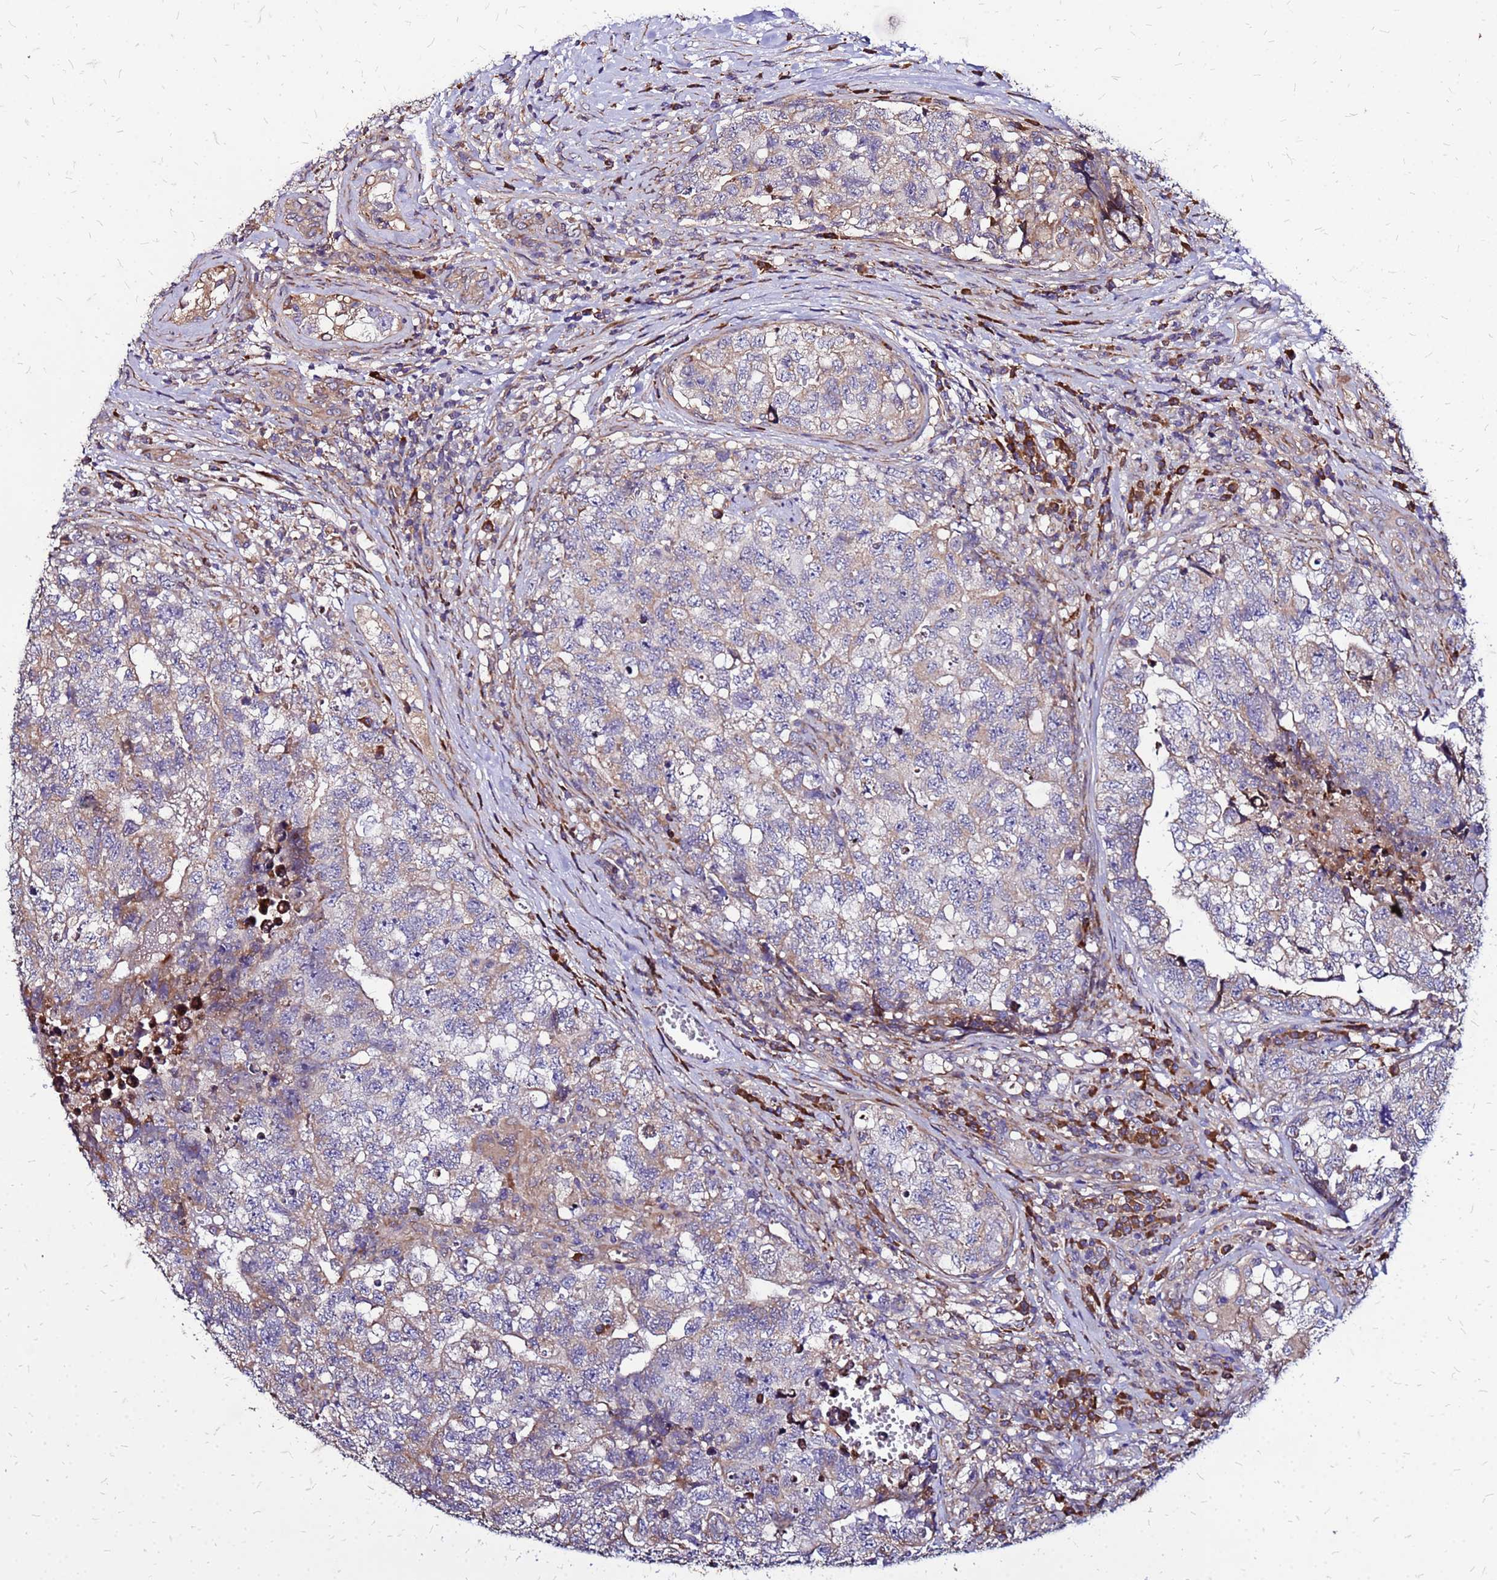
{"staining": {"intensity": "weak", "quantity": "25%-75%", "location": "cytoplasmic/membranous"}, "tissue": "testis cancer", "cell_type": "Tumor cells", "image_type": "cancer", "snomed": [{"axis": "morphology", "description": "Carcinoma, Embryonal, NOS"}, {"axis": "topography", "description": "Testis"}], "caption": "Weak cytoplasmic/membranous protein expression is present in about 25%-75% of tumor cells in embryonal carcinoma (testis).", "gene": "VMO1", "patient": {"sex": "male", "age": 31}}